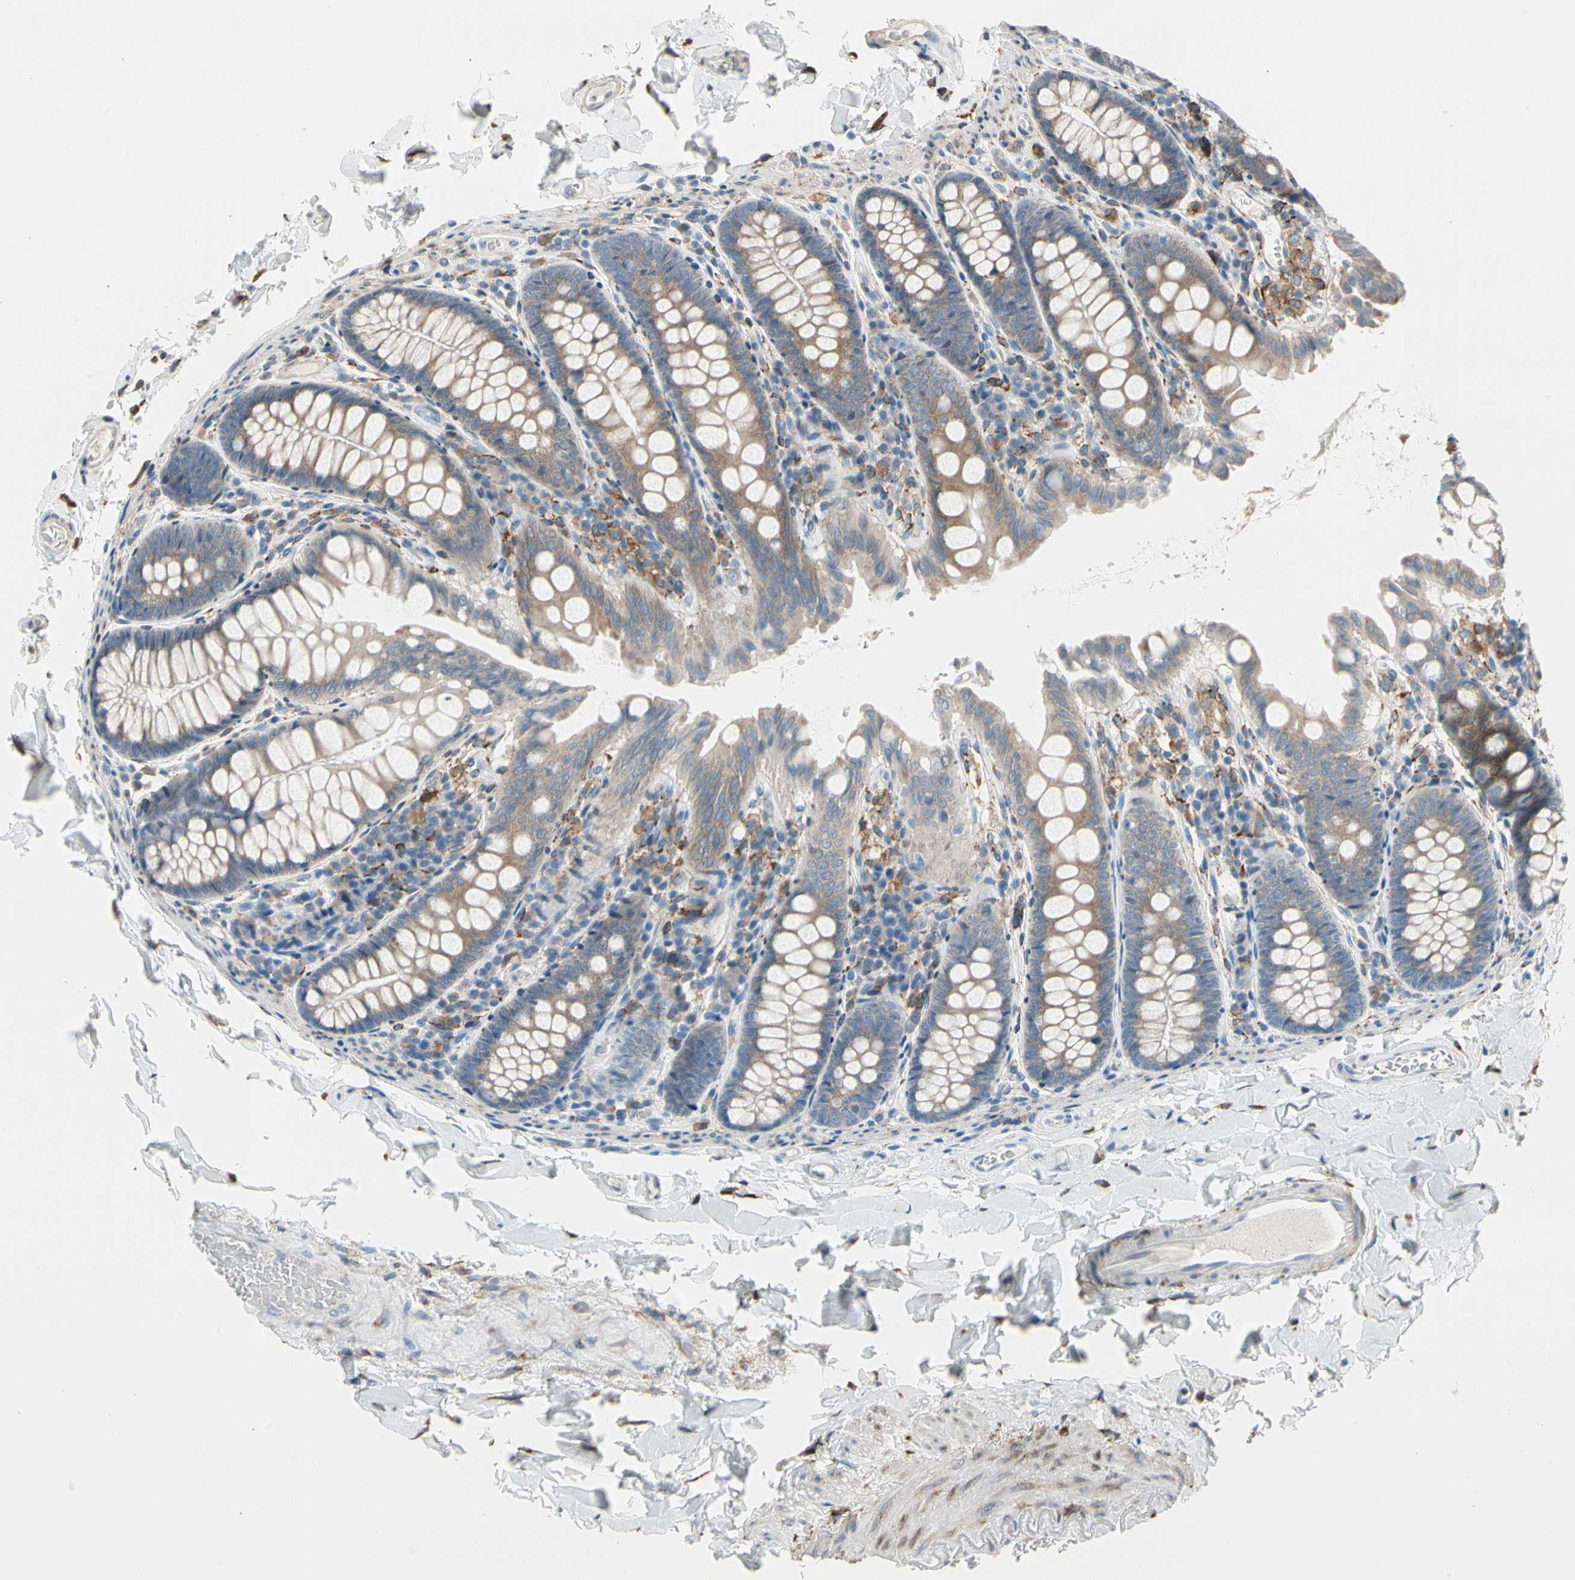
{"staining": {"intensity": "weak", "quantity": "25%-75%", "location": "cytoplasmic/membranous"}, "tissue": "colon", "cell_type": "Endothelial cells", "image_type": "normal", "snomed": [{"axis": "morphology", "description": "Normal tissue, NOS"}, {"axis": "topography", "description": "Colon"}], "caption": "High-power microscopy captured an immunohistochemistry (IHC) histopathology image of unremarkable colon, revealing weak cytoplasmic/membranous expression in approximately 25%-75% of endothelial cells. Immunohistochemistry stains the protein of interest in brown and the nuclei are stained blue.", "gene": "LRPAP1", "patient": {"sex": "female", "age": 61}}